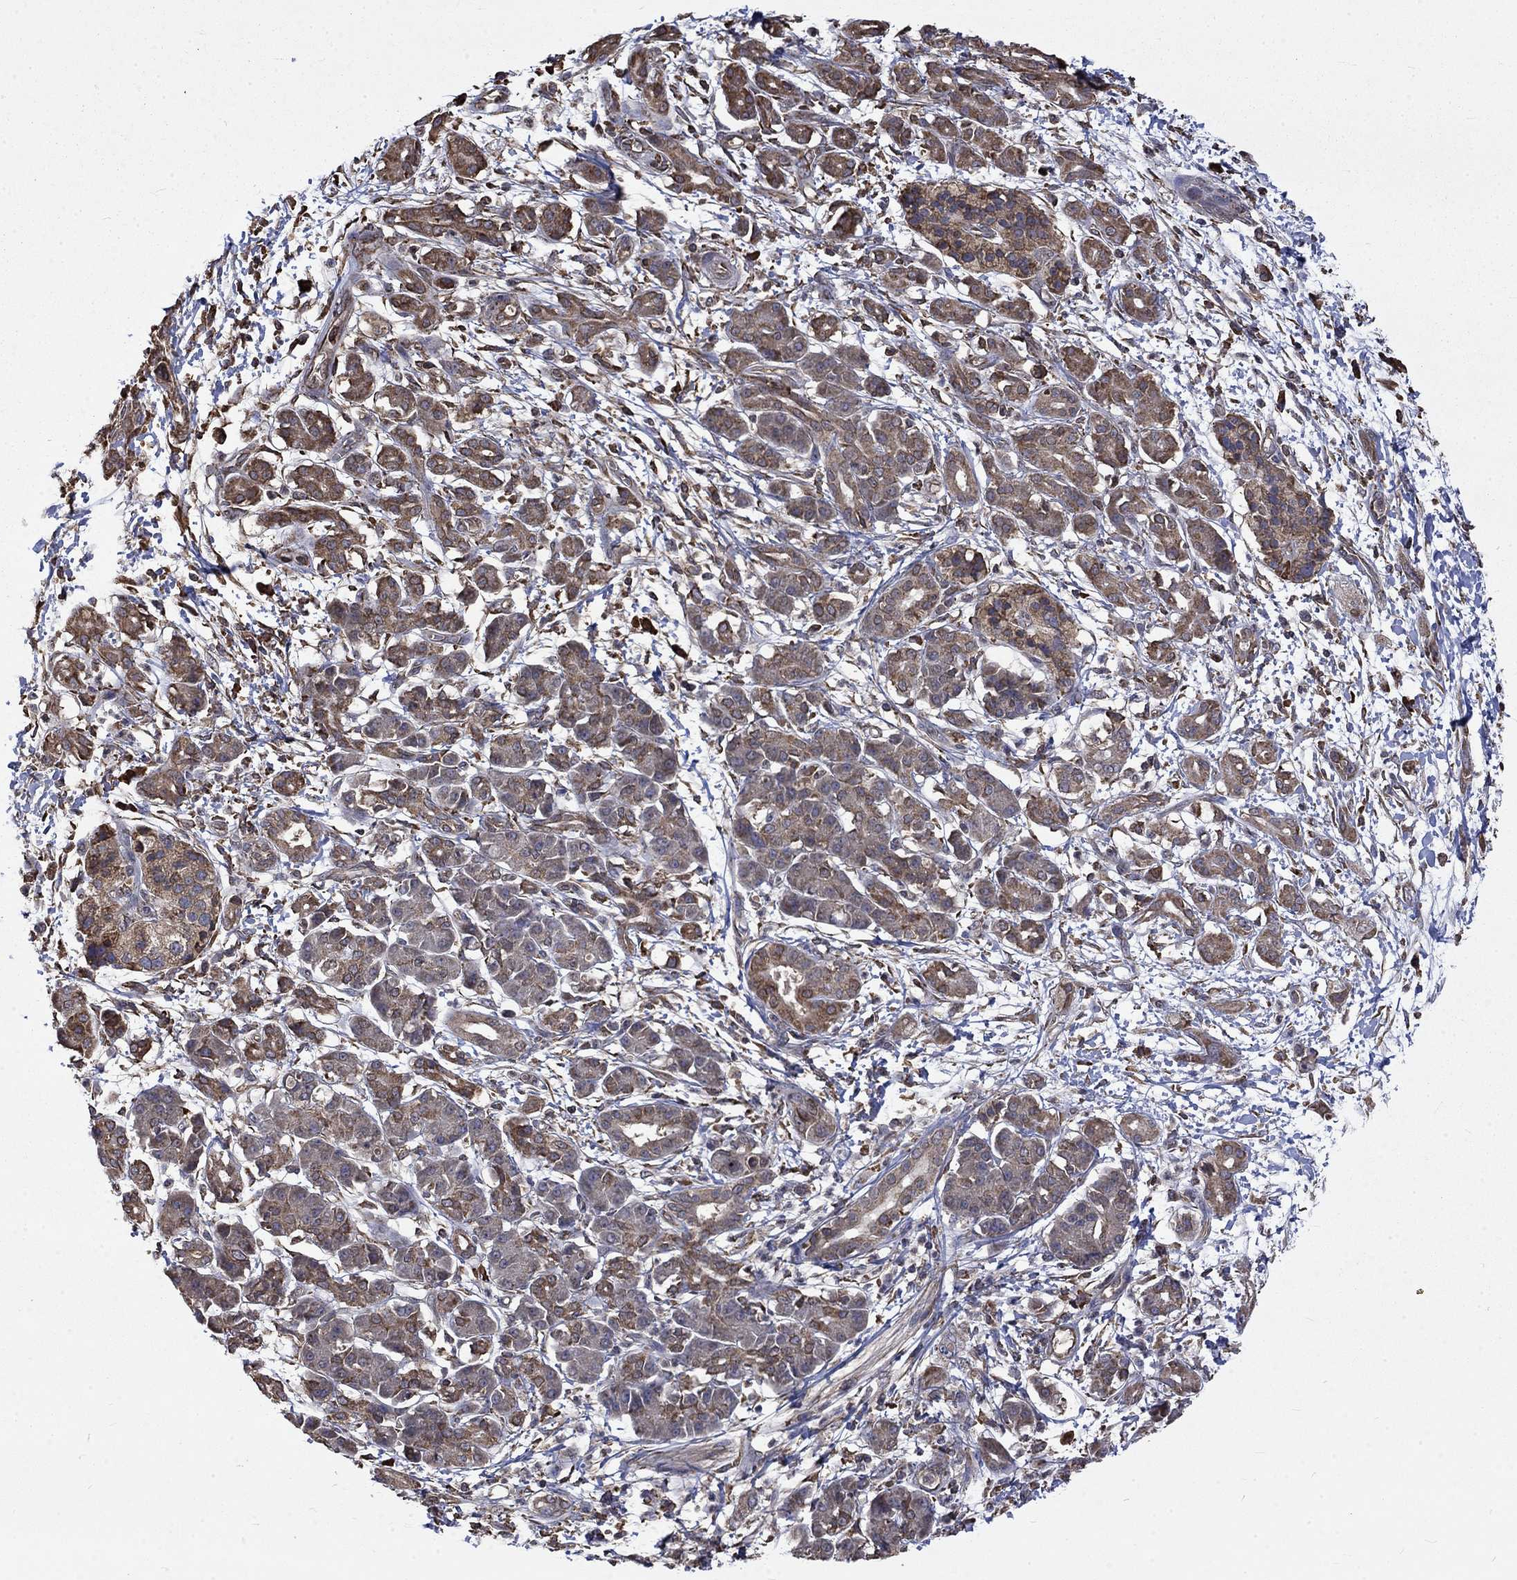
{"staining": {"intensity": "moderate", "quantity": "<25%", "location": "cytoplasmic/membranous"}, "tissue": "pancreatic cancer", "cell_type": "Tumor cells", "image_type": "cancer", "snomed": [{"axis": "morphology", "description": "Adenocarcinoma, NOS"}, {"axis": "topography", "description": "Pancreas"}], "caption": "Pancreatic cancer (adenocarcinoma) was stained to show a protein in brown. There is low levels of moderate cytoplasmic/membranous staining in about <25% of tumor cells.", "gene": "ESRRA", "patient": {"sex": "male", "age": 72}}